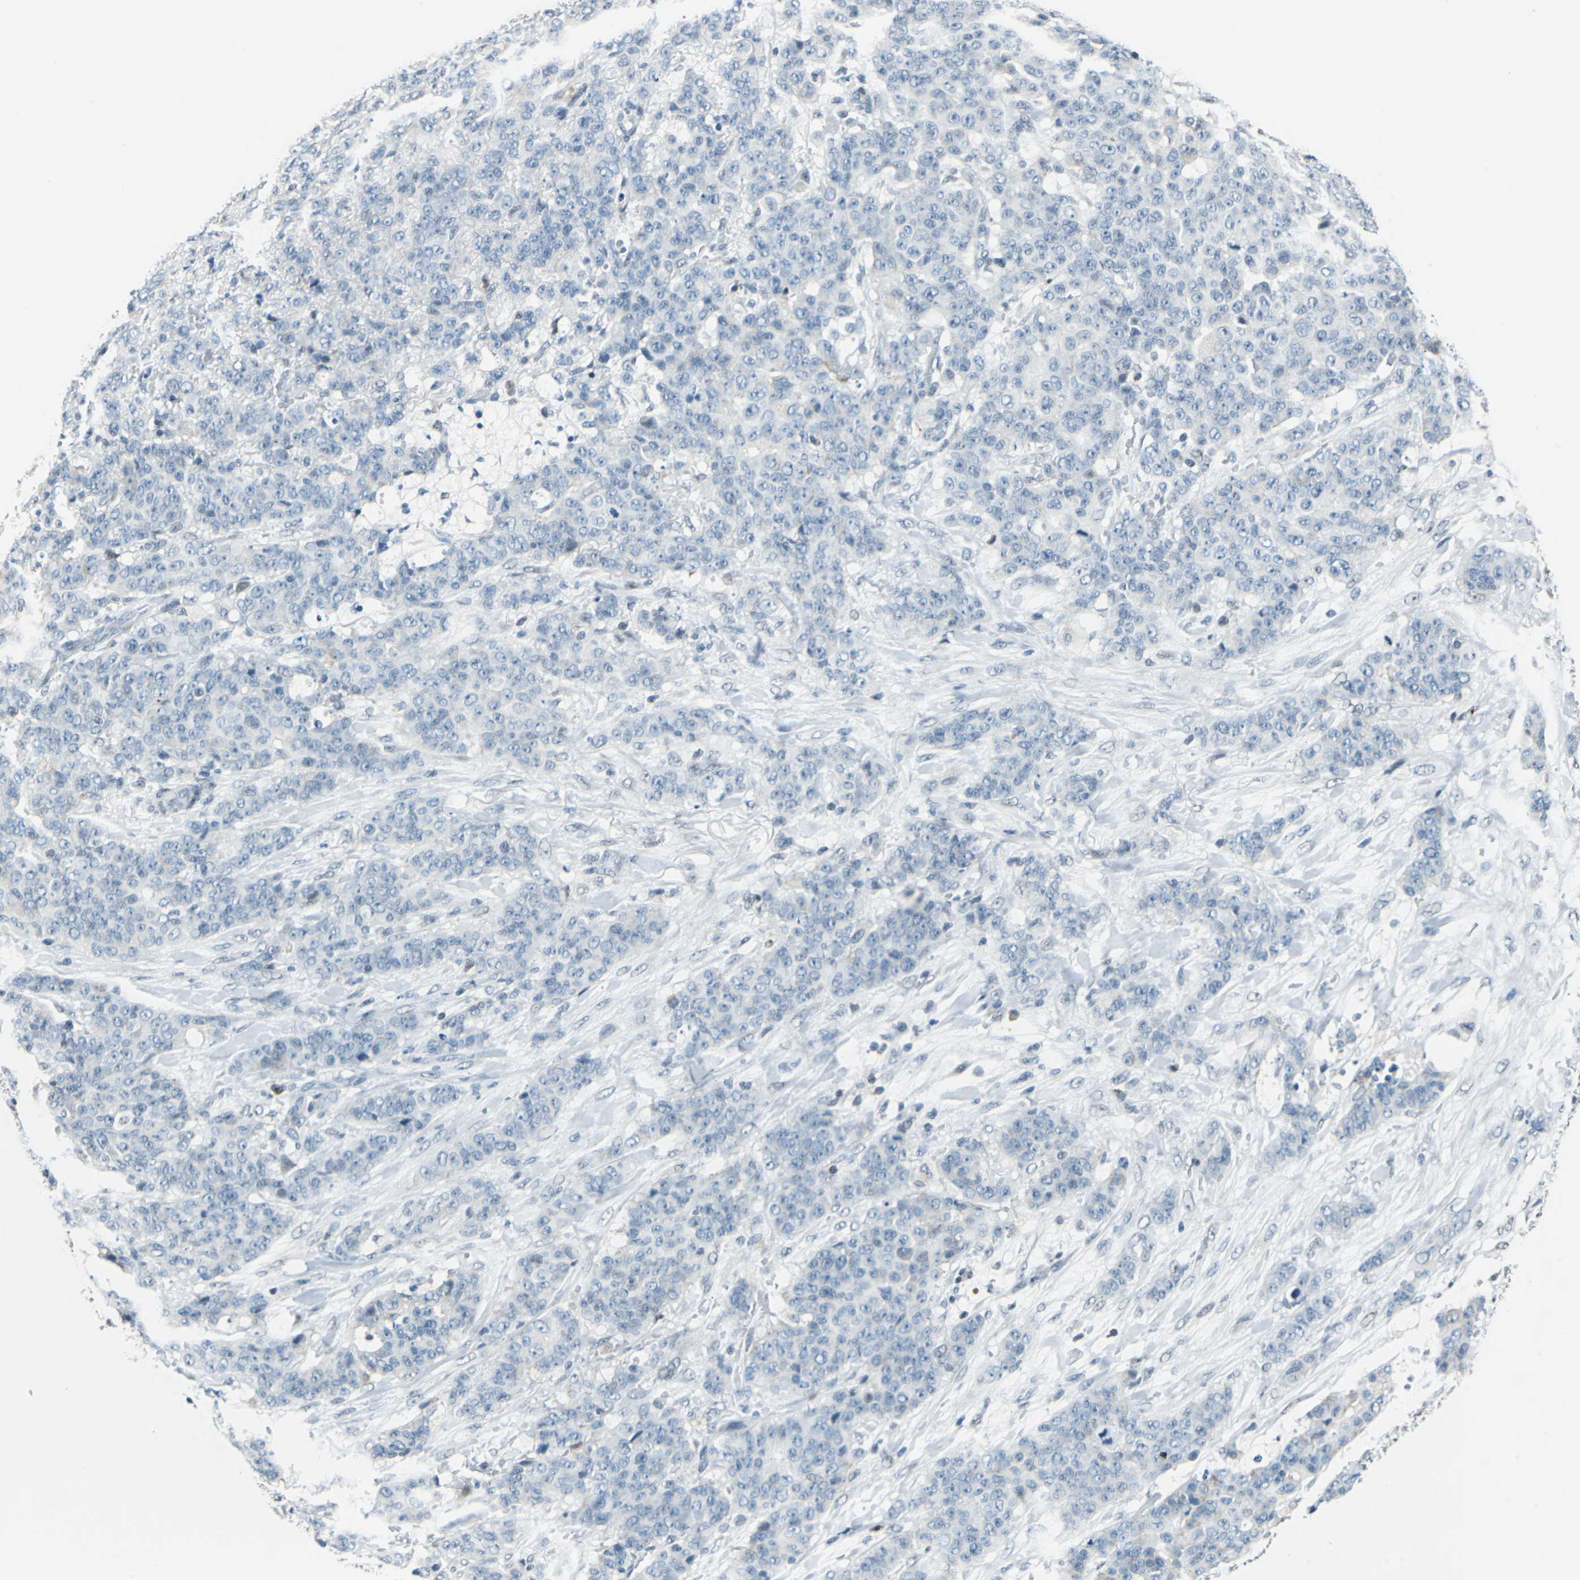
{"staining": {"intensity": "negative", "quantity": "none", "location": "none"}, "tissue": "breast cancer", "cell_type": "Tumor cells", "image_type": "cancer", "snomed": [{"axis": "morphology", "description": "Duct carcinoma"}, {"axis": "topography", "description": "Breast"}], "caption": "Immunohistochemistry histopathology image of human intraductal carcinoma (breast) stained for a protein (brown), which displays no positivity in tumor cells.", "gene": "HCFC2", "patient": {"sex": "female", "age": 40}}